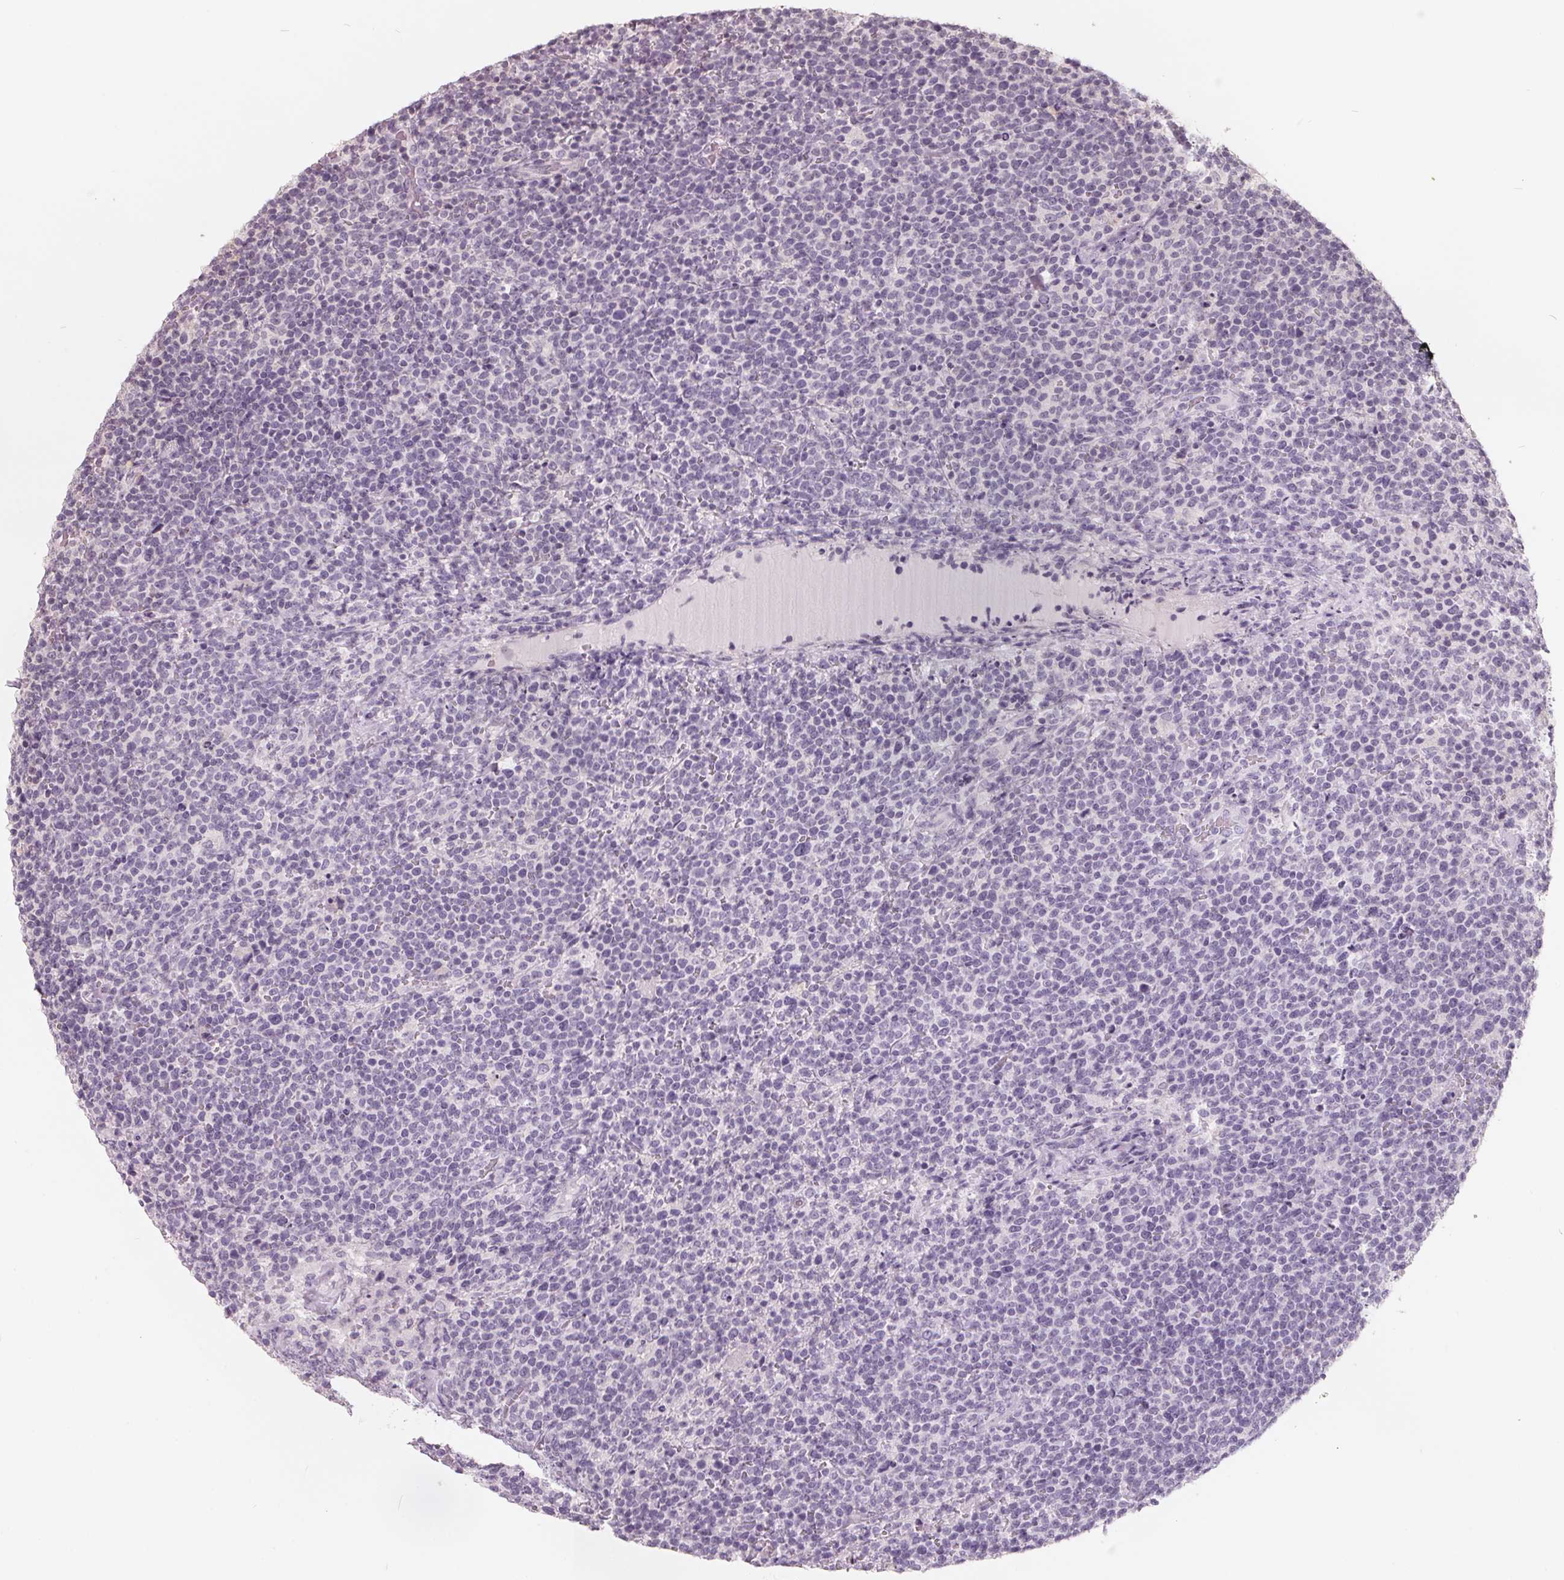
{"staining": {"intensity": "negative", "quantity": "none", "location": "none"}, "tissue": "lymphoma", "cell_type": "Tumor cells", "image_type": "cancer", "snomed": [{"axis": "morphology", "description": "Malignant lymphoma, non-Hodgkin's type, High grade"}, {"axis": "topography", "description": "Lymph node"}], "caption": "Immunohistochemistry (IHC) photomicrograph of neoplastic tissue: malignant lymphoma, non-Hodgkin's type (high-grade) stained with DAB reveals no significant protein positivity in tumor cells.", "gene": "FTCD", "patient": {"sex": "male", "age": 61}}